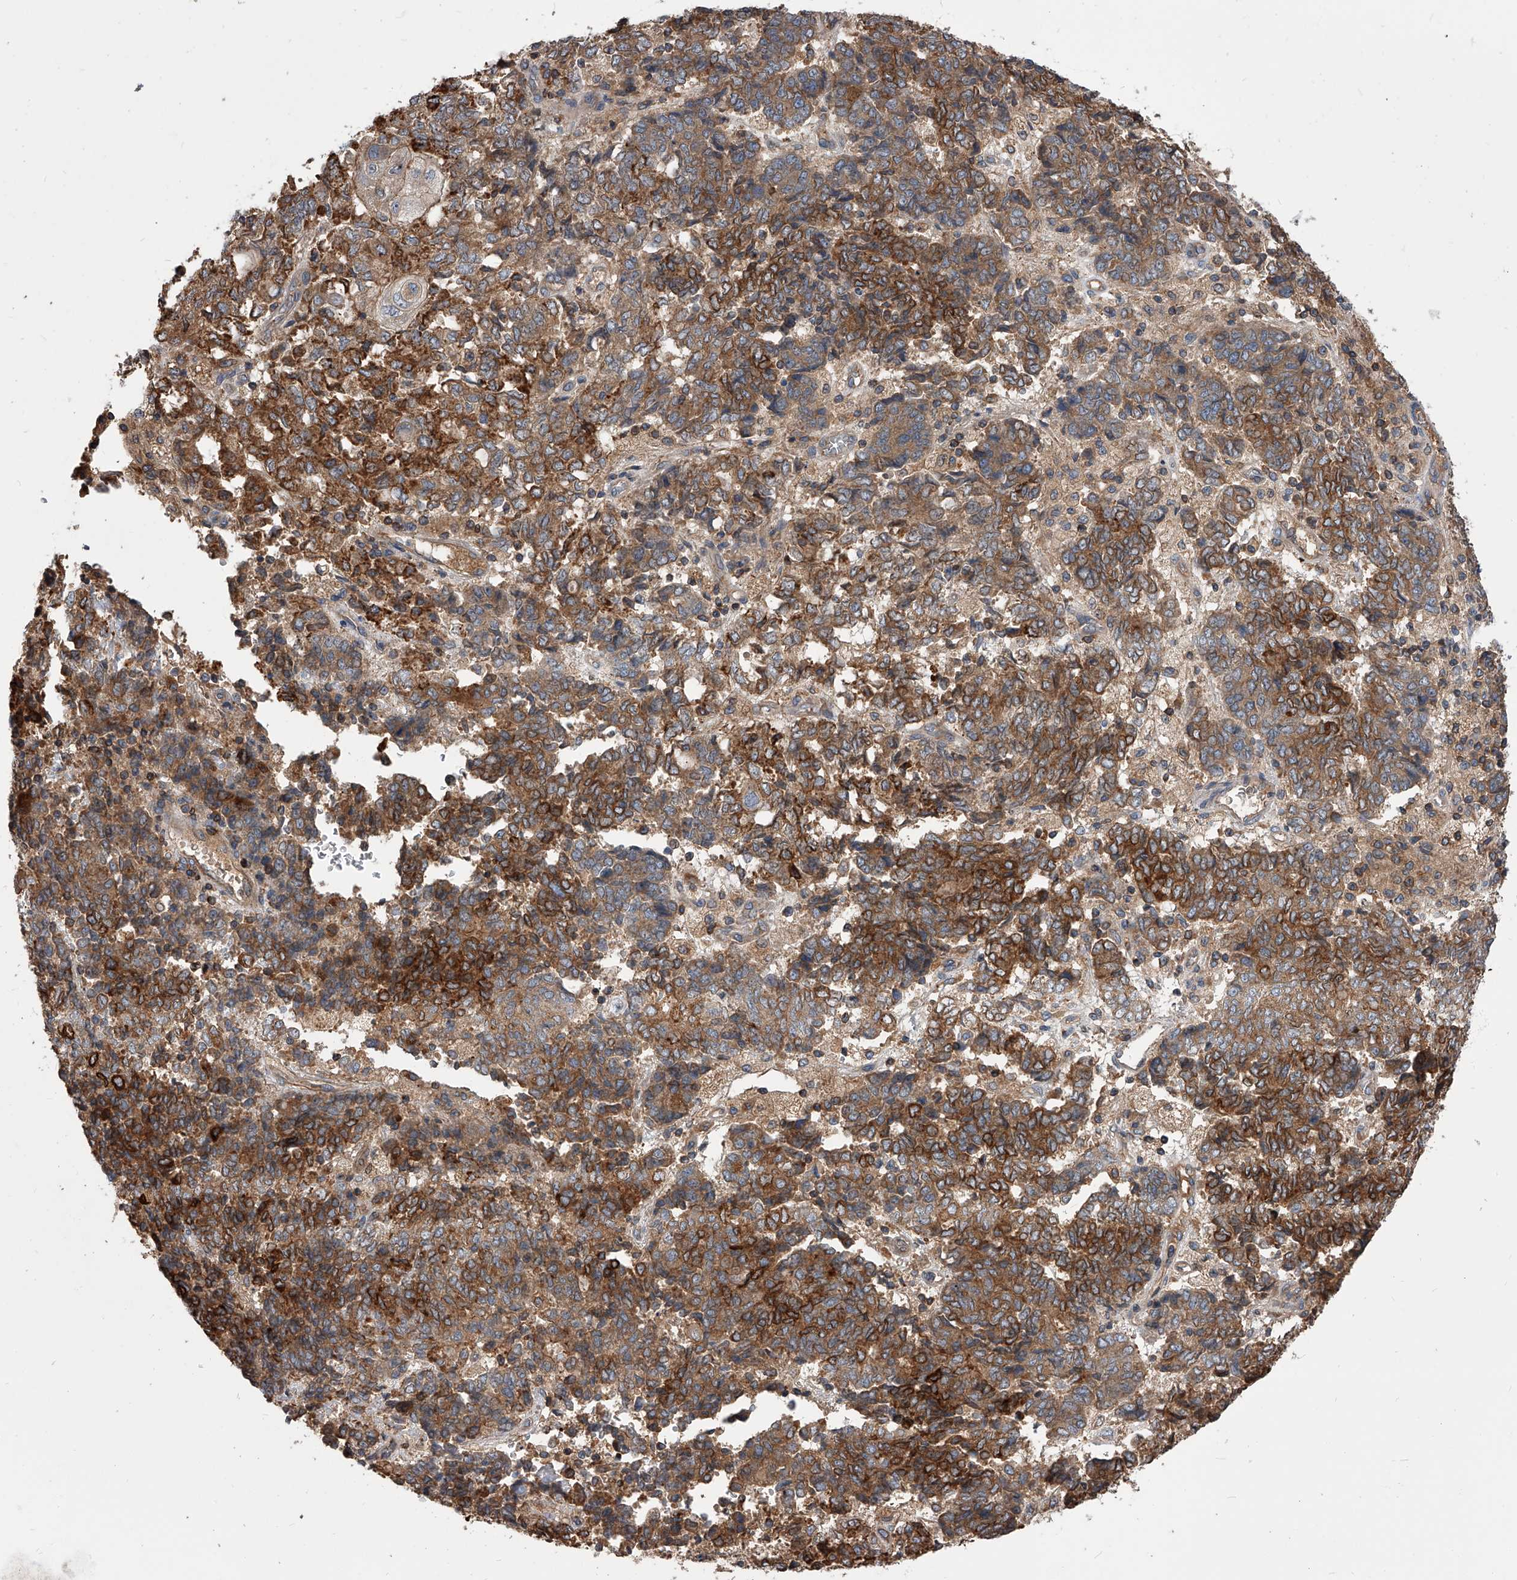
{"staining": {"intensity": "strong", "quantity": ">75%", "location": "cytoplasmic/membranous"}, "tissue": "endometrial cancer", "cell_type": "Tumor cells", "image_type": "cancer", "snomed": [{"axis": "morphology", "description": "Adenocarcinoma, NOS"}, {"axis": "topography", "description": "Endometrium"}], "caption": "Immunohistochemical staining of human endometrial adenocarcinoma shows high levels of strong cytoplasmic/membranous protein staining in approximately >75% of tumor cells. (DAB IHC, brown staining for protein, blue staining for nuclei).", "gene": "CUL7", "patient": {"sex": "female", "age": 80}}